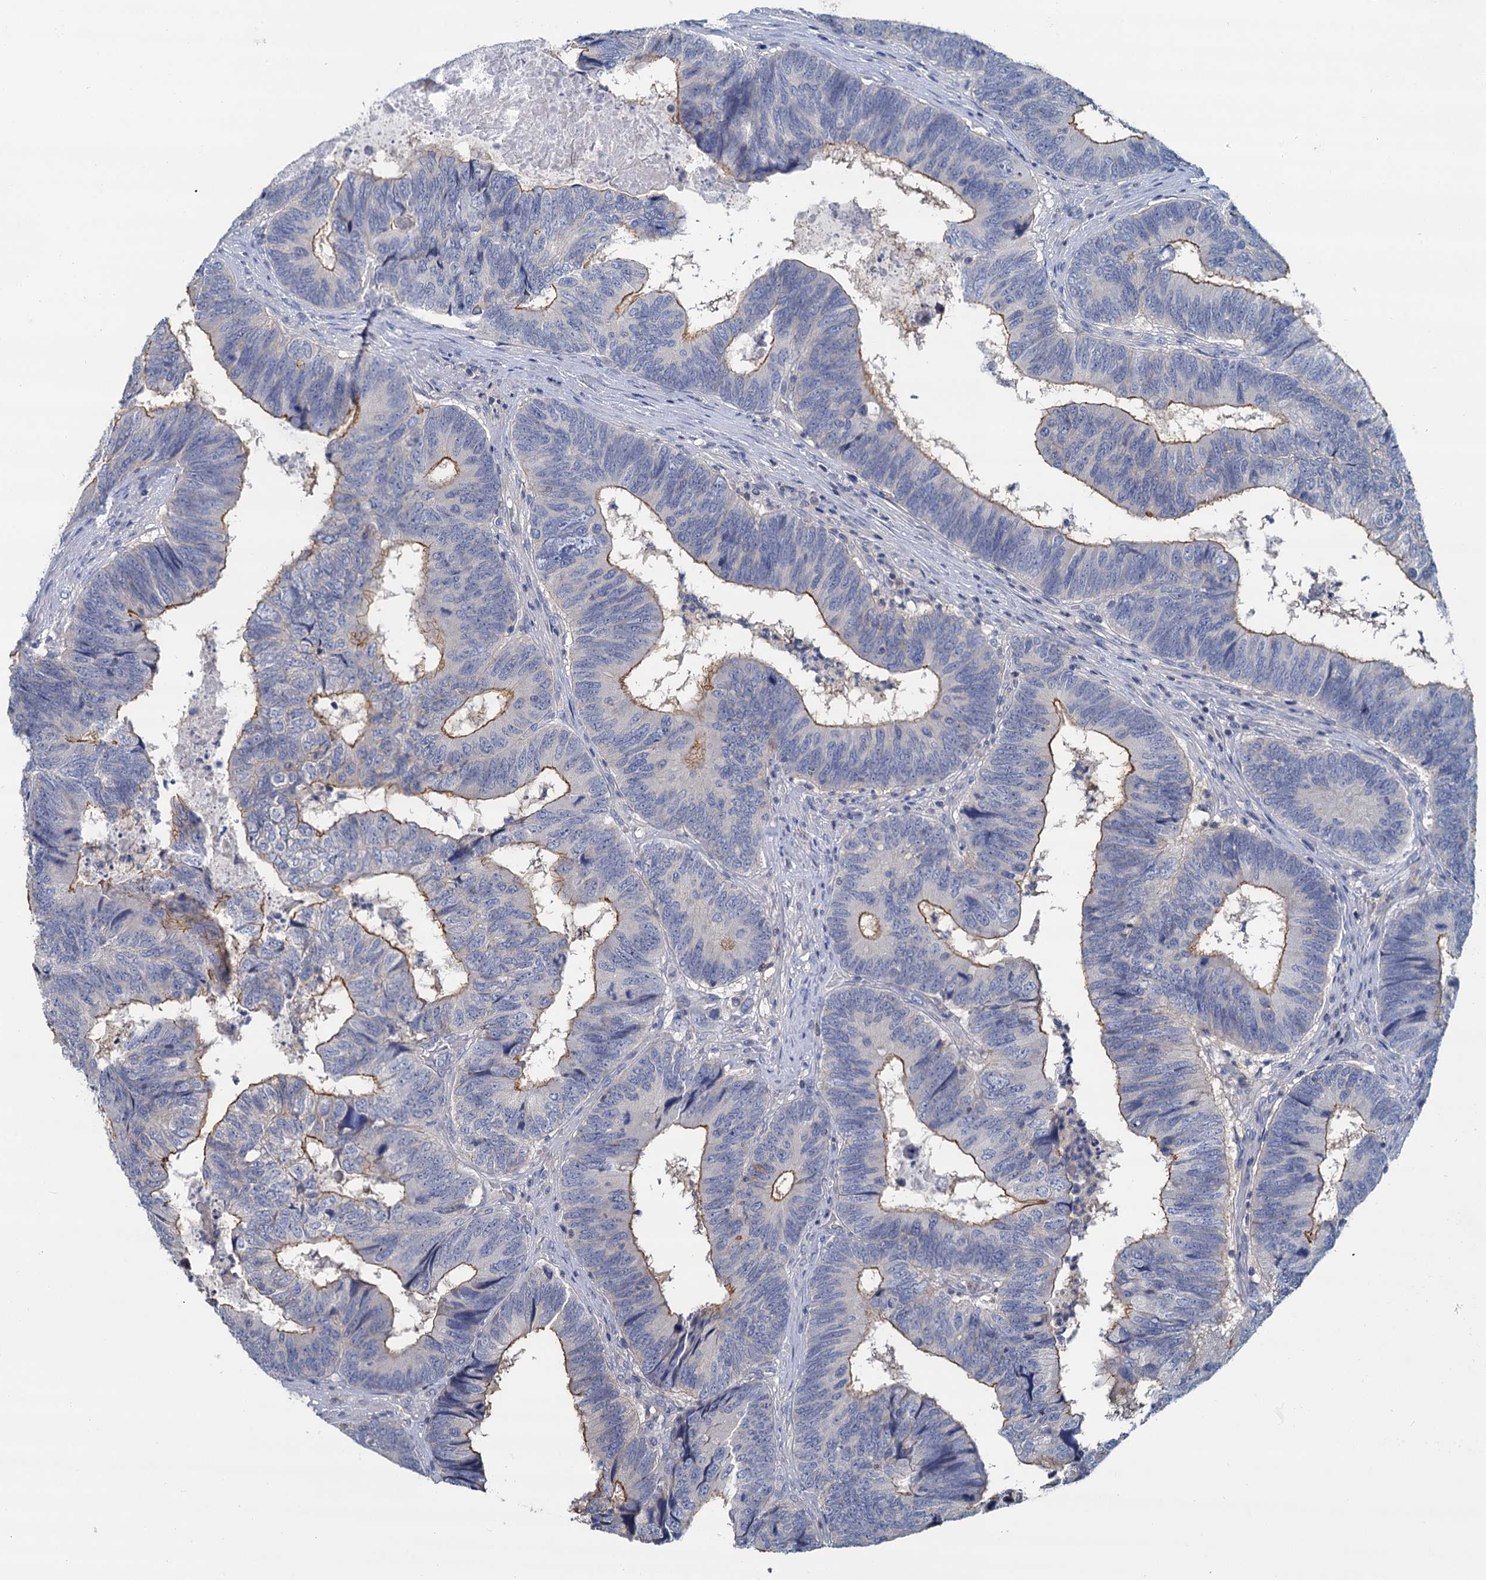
{"staining": {"intensity": "weak", "quantity": "25%-75%", "location": "cytoplasmic/membranous"}, "tissue": "colorectal cancer", "cell_type": "Tumor cells", "image_type": "cancer", "snomed": [{"axis": "morphology", "description": "Adenocarcinoma, NOS"}, {"axis": "topography", "description": "Colon"}], "caption": "The immunohistochemical stain shows weak cytoplasmic/membranous staining in tumor cells of colorectal cancer (adenocarcinoma) tissue.", "gene": "ACSM3", "patient": {"sex": "female", "age": 67}}